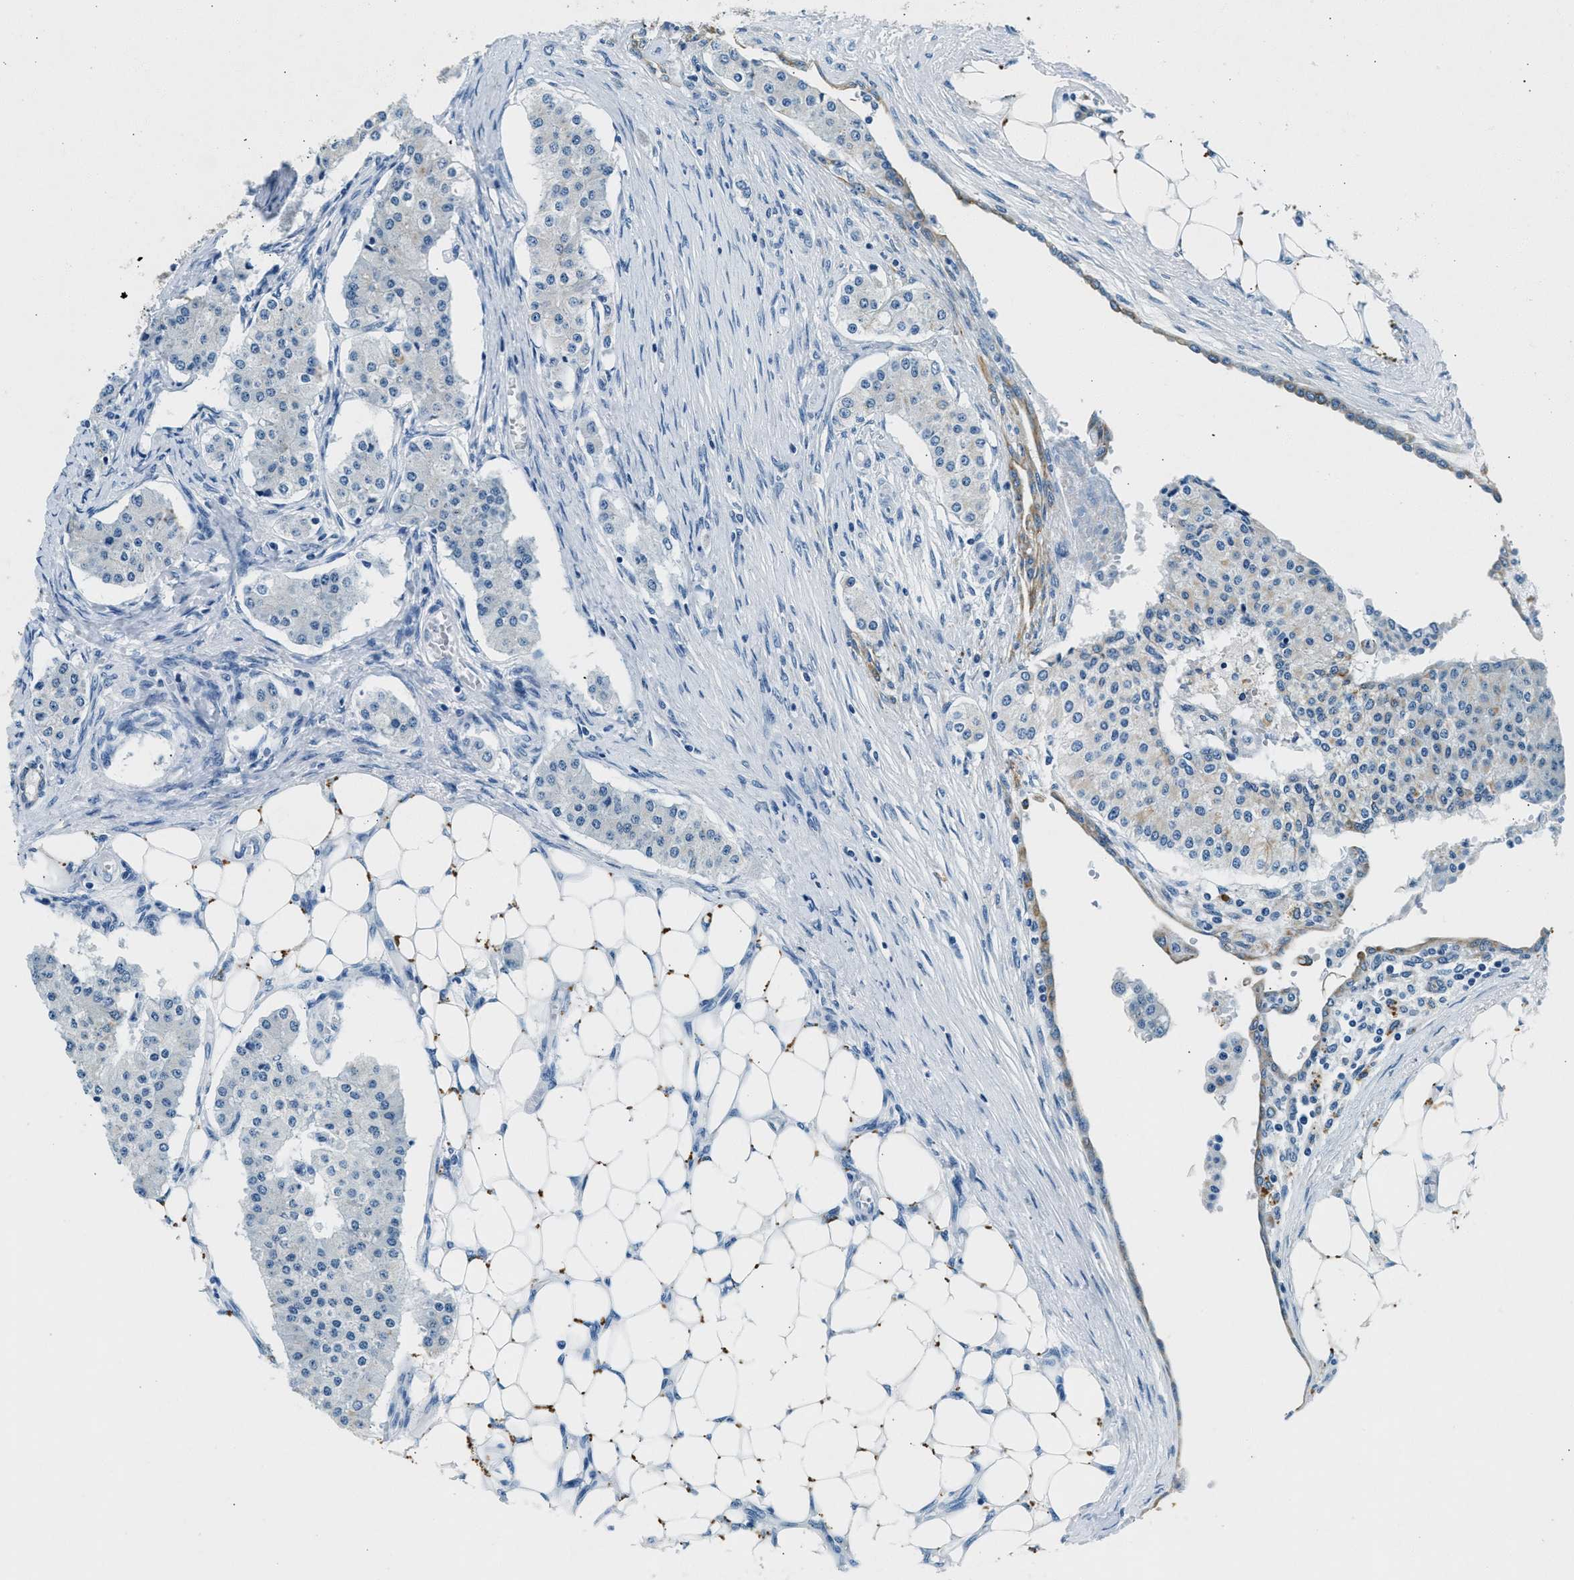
{"staining": {"intensity": "negative", "quantity": "none", "location": "none"}, "tissue": "carcinoid", "cell_type": "Tumor cells", "image_type": "cancer", "snomed": [{"axis": "morphology", "description": "Carcinoid, malignant, NOS"}, {"axis": "topography", "description": "Colon"}], "caption": "Protein analysis of carcinoid (malignant) reveals no significant staining in tumor cells. (Stains: DAB (3,3'-diaminobenzidine) immunohistochemistry (IHC) with hematoxylin counter stain, Microscopy: brightfield microscopy at high magnification).", "gene": "CFAP20", "patient": {"sex": "female", "age": 52}}